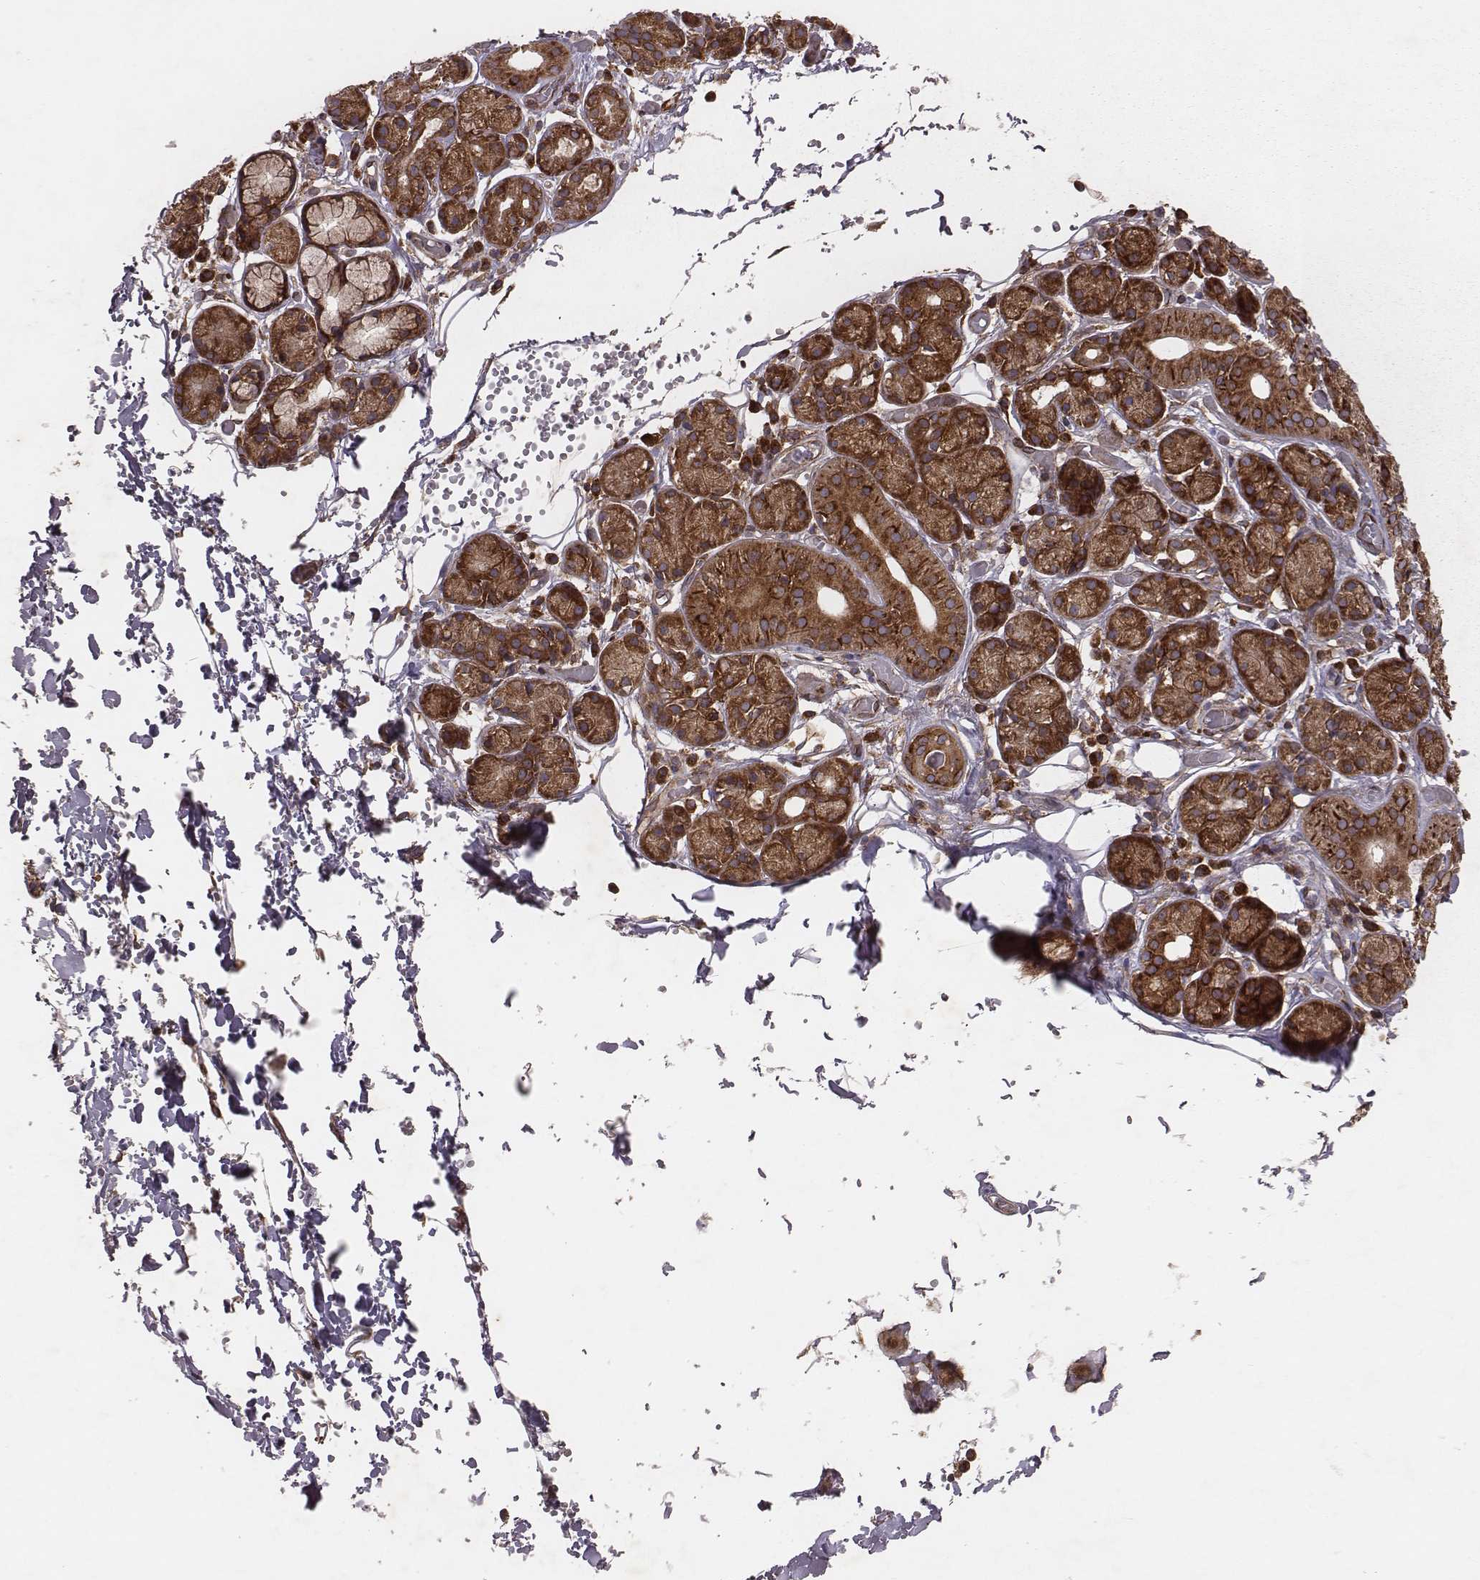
{"staining": {"intensity": "strong", "quantity": ">75%", "location": "cytoplasmic/membranous"}, "tissue": "salivary gland", "cell_type": "Glandular cells", "image_type": "normal", "snomed": [{"axis": "morphology", "description": "Normal tissue, NOS"}, {"axis": "topography", "description": "Salivary gland"}, {"axis": "topography", "description": "Peripheral nerve tissue"}], "caption": "Immunohistochemical staining of benign salivary gland reveals strong cytoplasmic/membranous protein positivity in about >75% of glandular cells.", "gene": "TXLNA", "patient": {"sex": "male", "age": 71}}